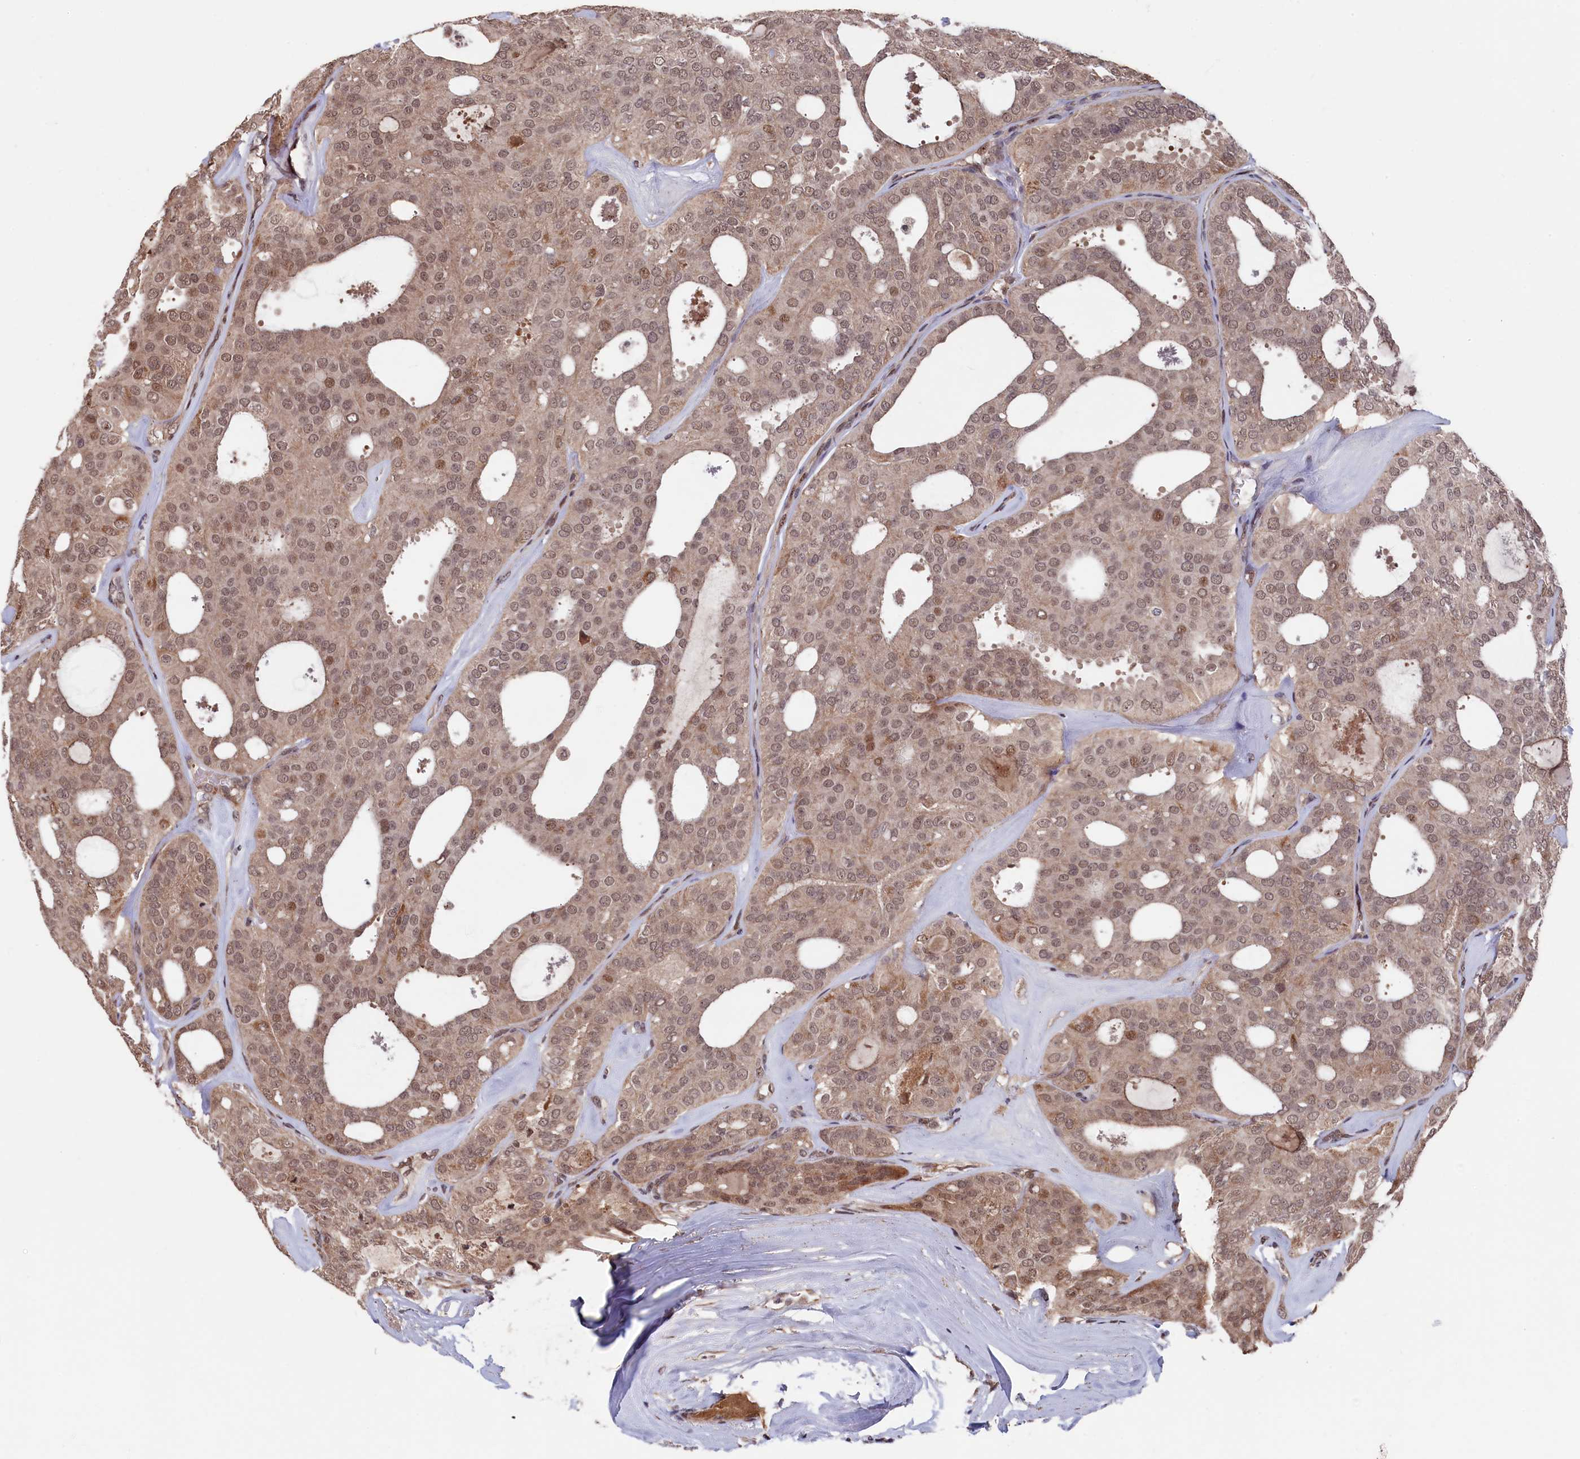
{"staining": {"intensity": "moderate", "quantity": ">75%", "location": "cytoplasmic/membranous,nuclear"}, "tissue": "thyroid cancer", "cell_type": "Tumor cells", "image_type": "cancer", "snomed": [{"axis": "morphology", "description": "Follicular adenoma carcinoma, NOS"}, {"axis": "topography", "description": "Thyroid gland"}], "caption": "Protein staining by immunohistochemistry displays moderate cytoplasmic/membranous and nuclear positivity in about >75% of tumor cells in thyroid follicular adenoma carcinoma. Immunohistochemistry (ihc) stains the protein in brown and the nuclei are stained blue.", "gene": "CLPX", "patient": {"sex": "male", "age": 75}}